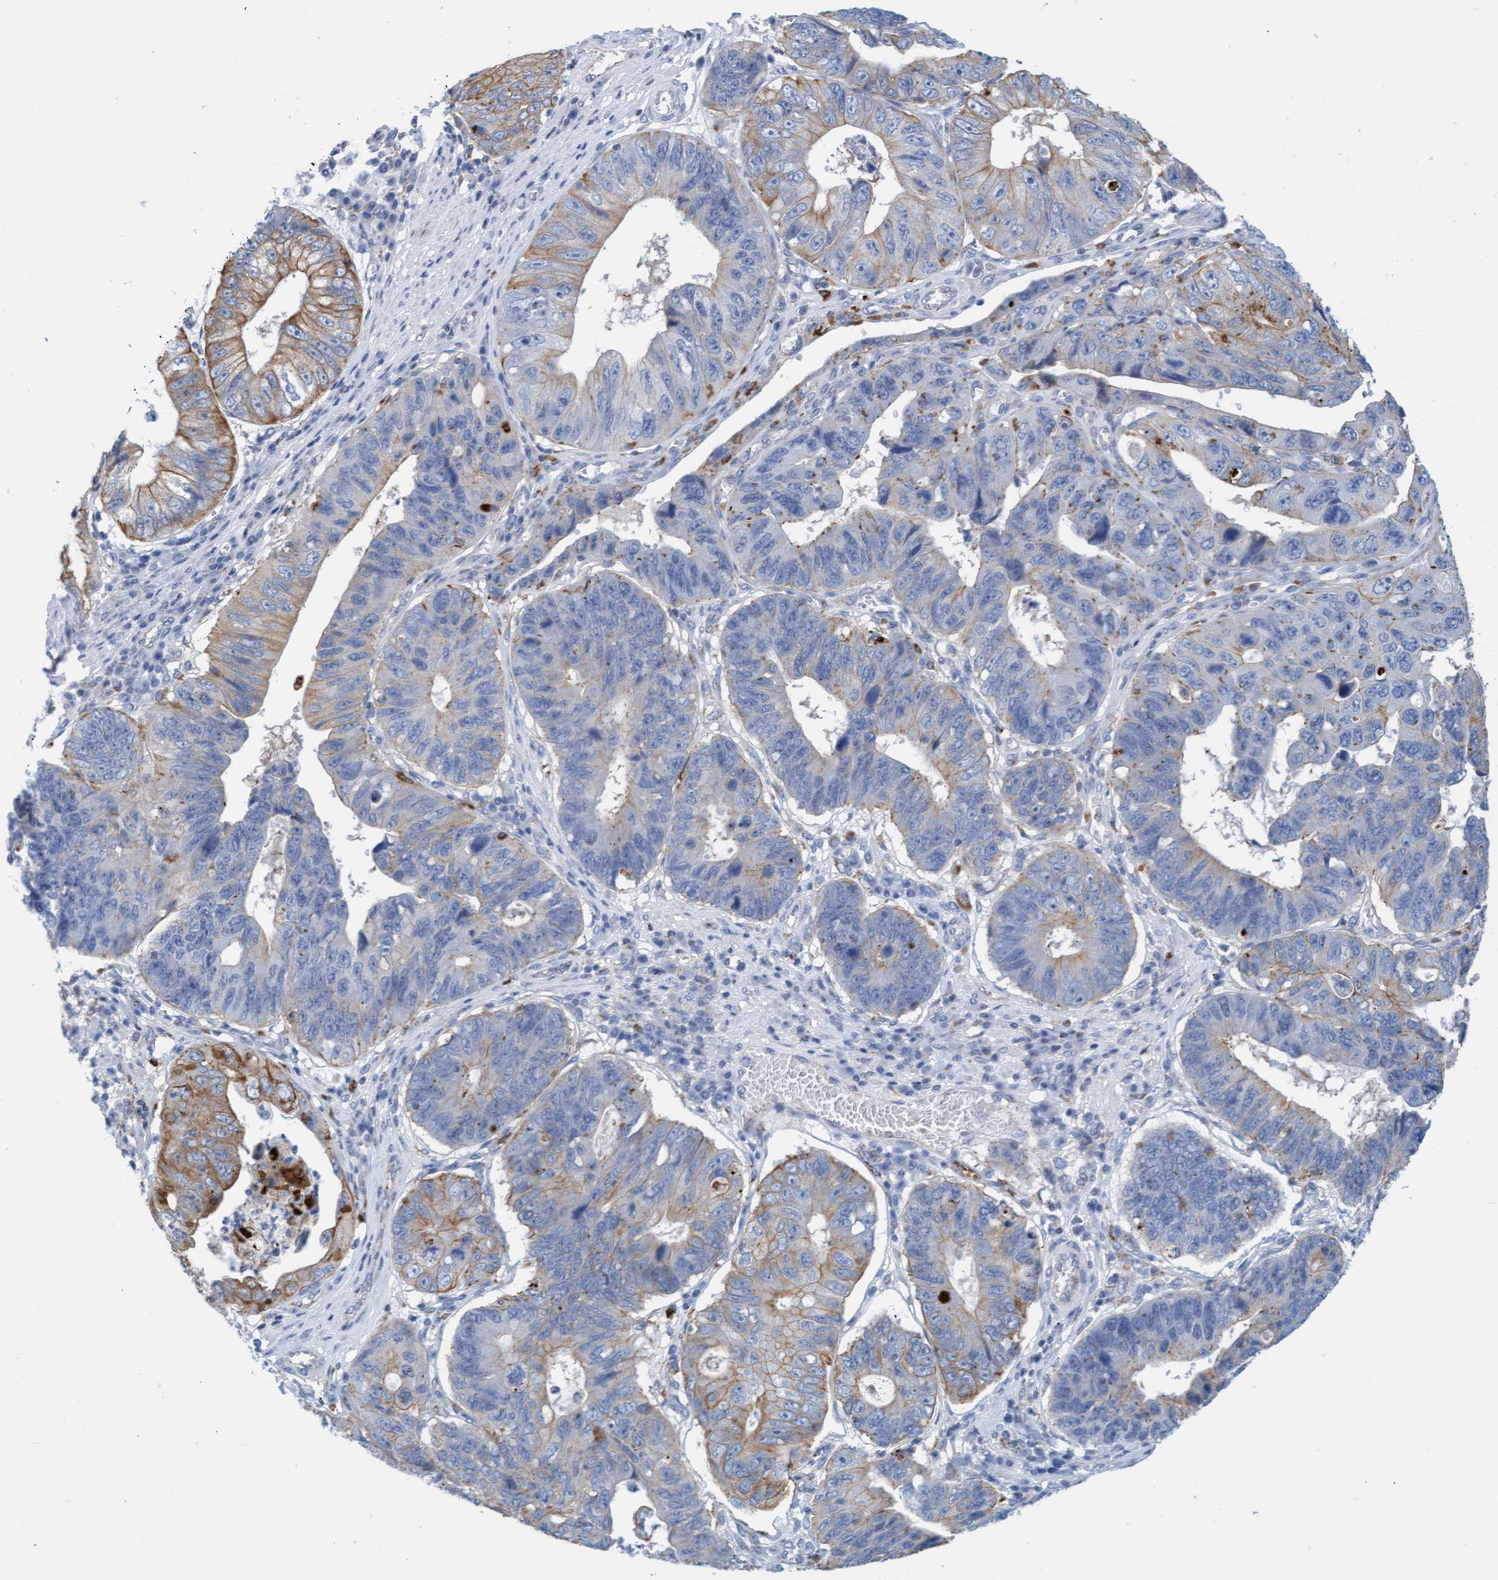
{"staining": {"intensity": "moderate", "quantity": "<25%", "location": "cytoplasmic/membranous"}, "tissue": "stomach cancer", "cell_type": "Tumor cells", "image_type": "cancer", "snomed": [{"axis": "morphology", "description": "Adenocarcinoma, NOS"}, {"axis": "topography", "description": "Stomach"}], "caption": "A low amount of moderate cytoplasmic/membranous staining is identified in about <25% of tumor cells in stomach adenocarcinoma tissue.", "gene": "SGSH", "patient": {"sex": "male", "age": 59}}